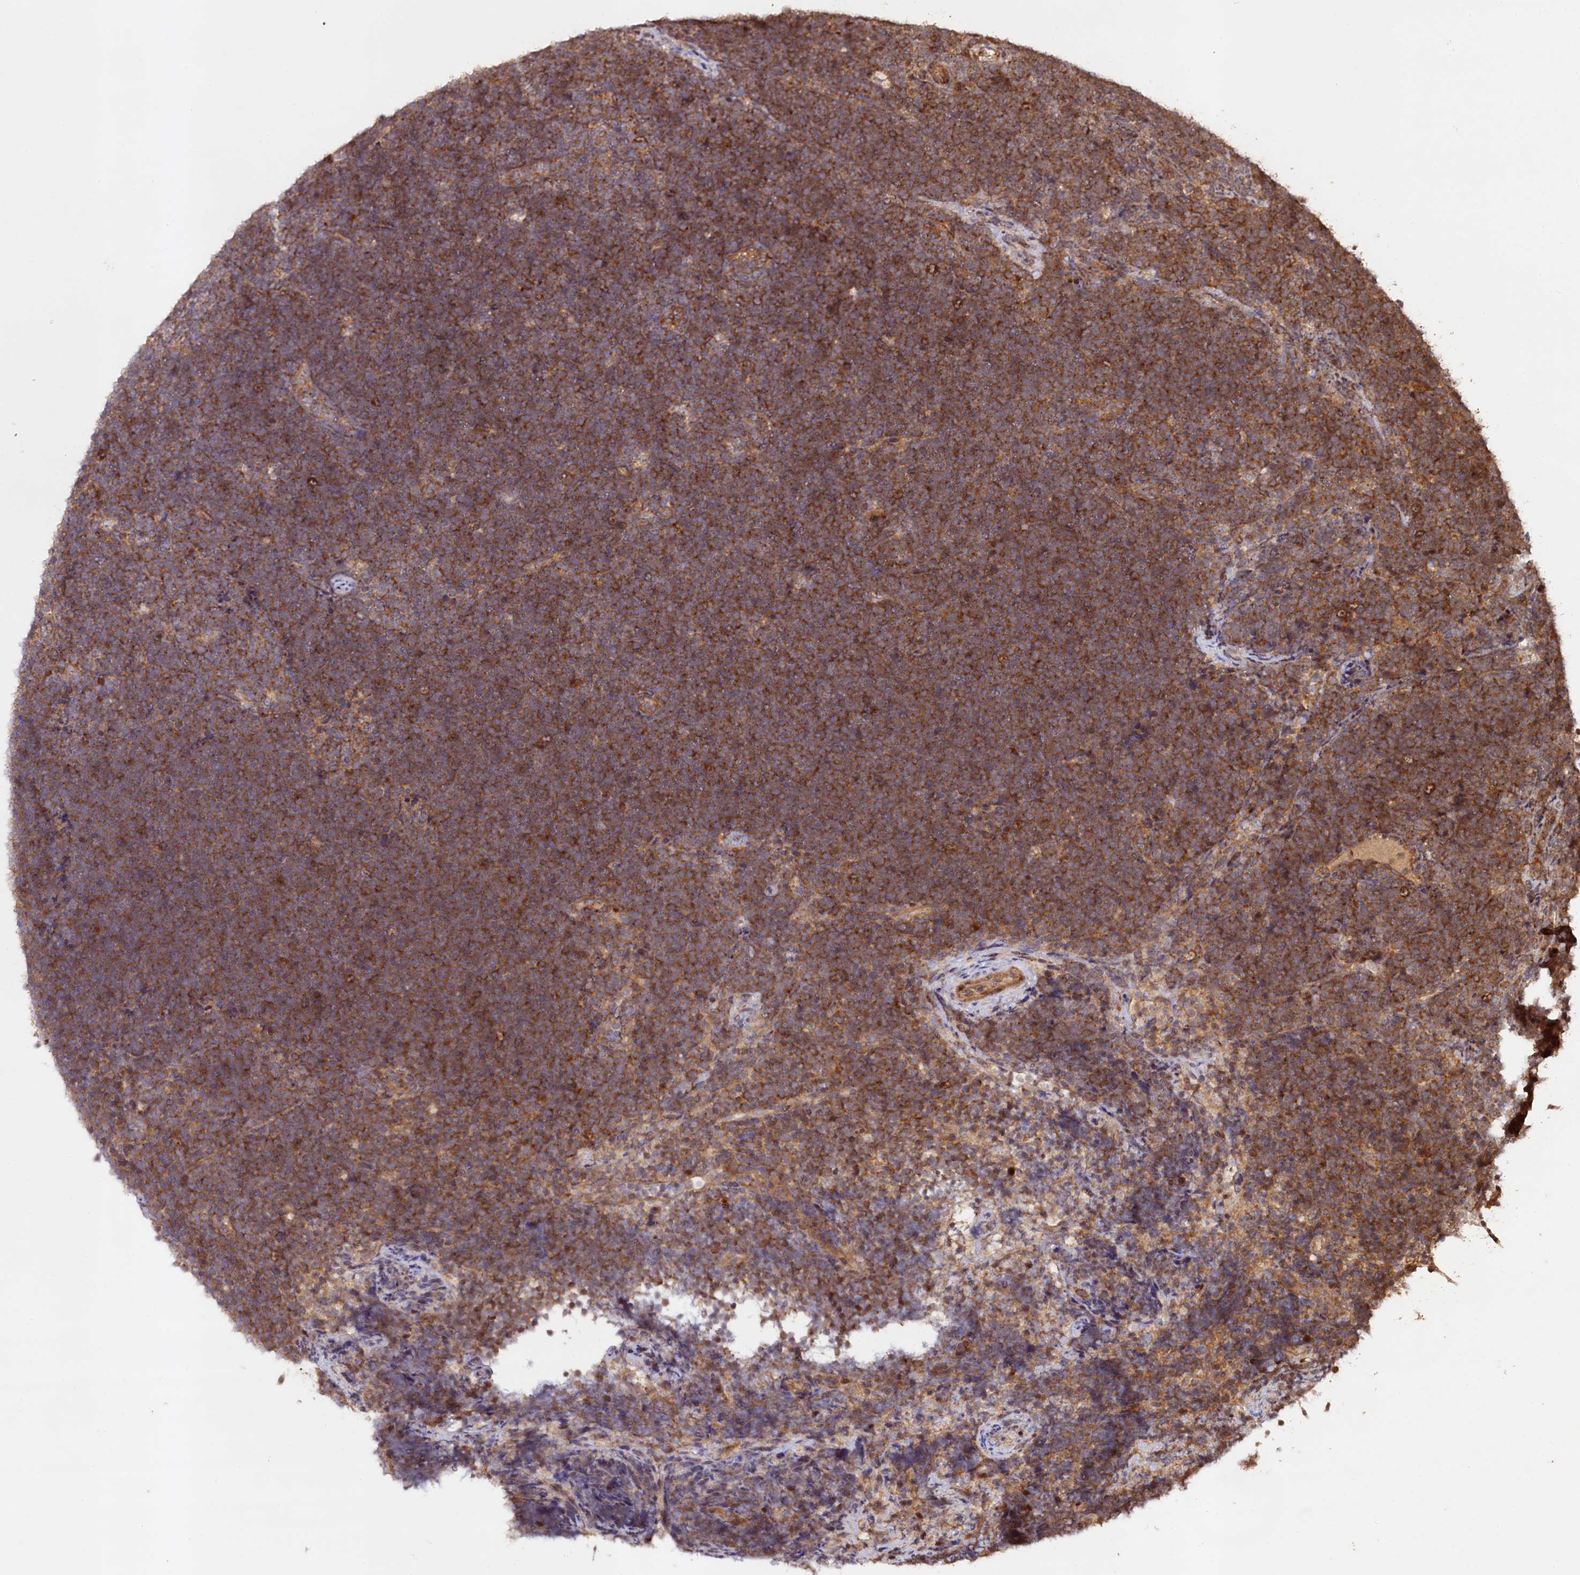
{"staining": {"intensity": "strong", "quantity": ">75%", "location": "cytoplasmic/membranous"}, "tissue": "lymphoma", "cell_type": "Tumor cells", "image_type": "cancer", "snomed": [{"axis": "morphology", "description": "Malignant lymphoma, non-Hodgkin's type, High grade"}, {"axis": "topography", "description": "Lymph node"}], "caption": "Brown immunohistochemical staining in high-grade malignant lymphoma, non-Hodgkin's type shows strong cytoplasmic/membranous expression in about >75% of tumor cells. Nuclei are stained in blue.", "gene": "NEDD1", "patient": {"sex": "male", "age": 13}}